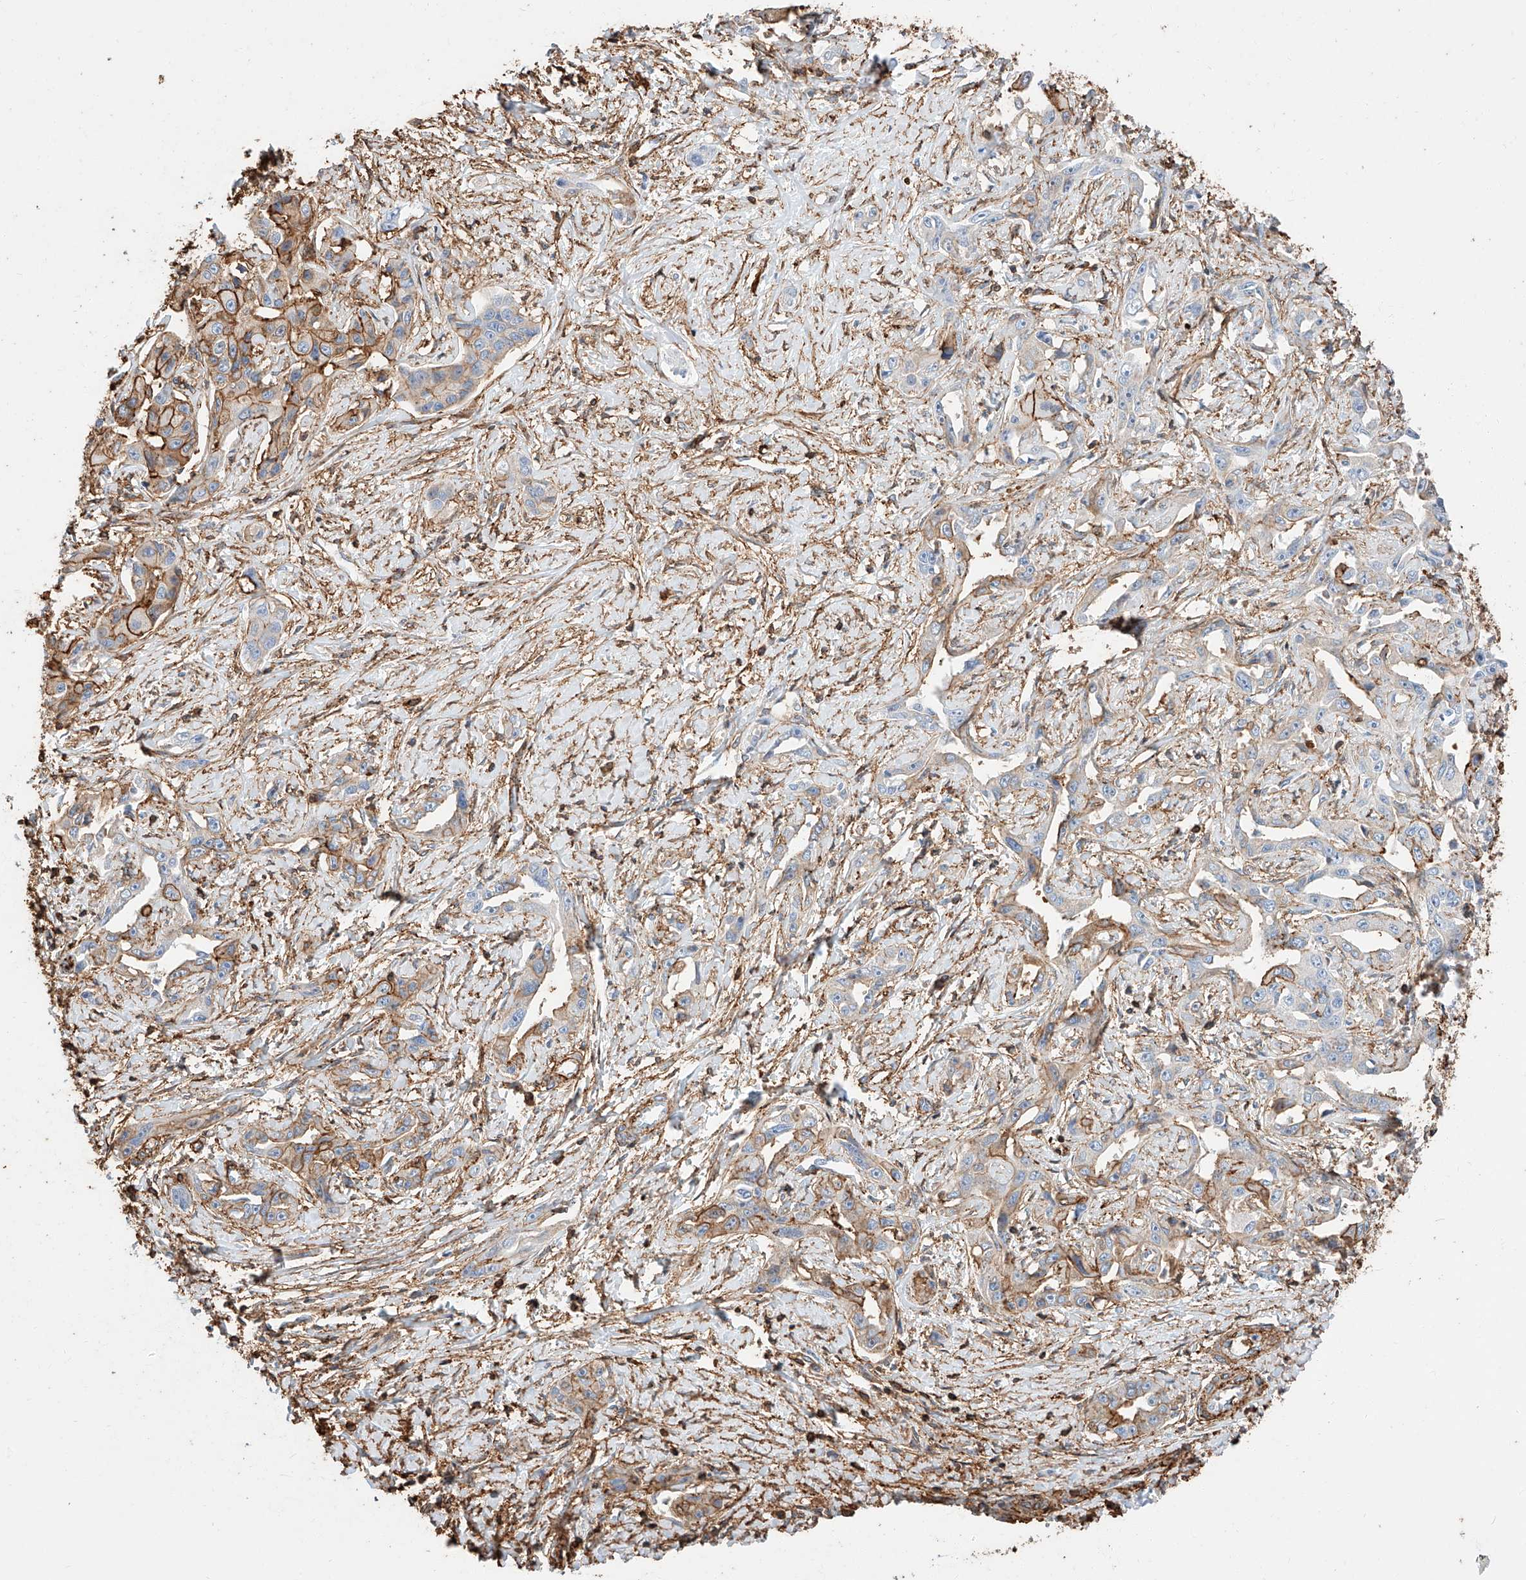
{"staining": {"intensity": "moderate", "quantity": "<25%", "location": "cytoplasmic/membranous"}, "tissue": "liver cancer", "cell_type": "Tumor cells", "image_type": "cancer", "snomed": [{"axis": "morphology", "description": "Cholangiocarcinoma"}, {"axis": "topography", "description": "Liver"}], "caption": "This image reveals IHC staining of human cholangiocarcinoma (liver), with low moderate cytoplasmic/membranous expression in approximately <25% of tumor cells.", "gene": "WFS1", "patient": {"sex": "male", "age": 59}}